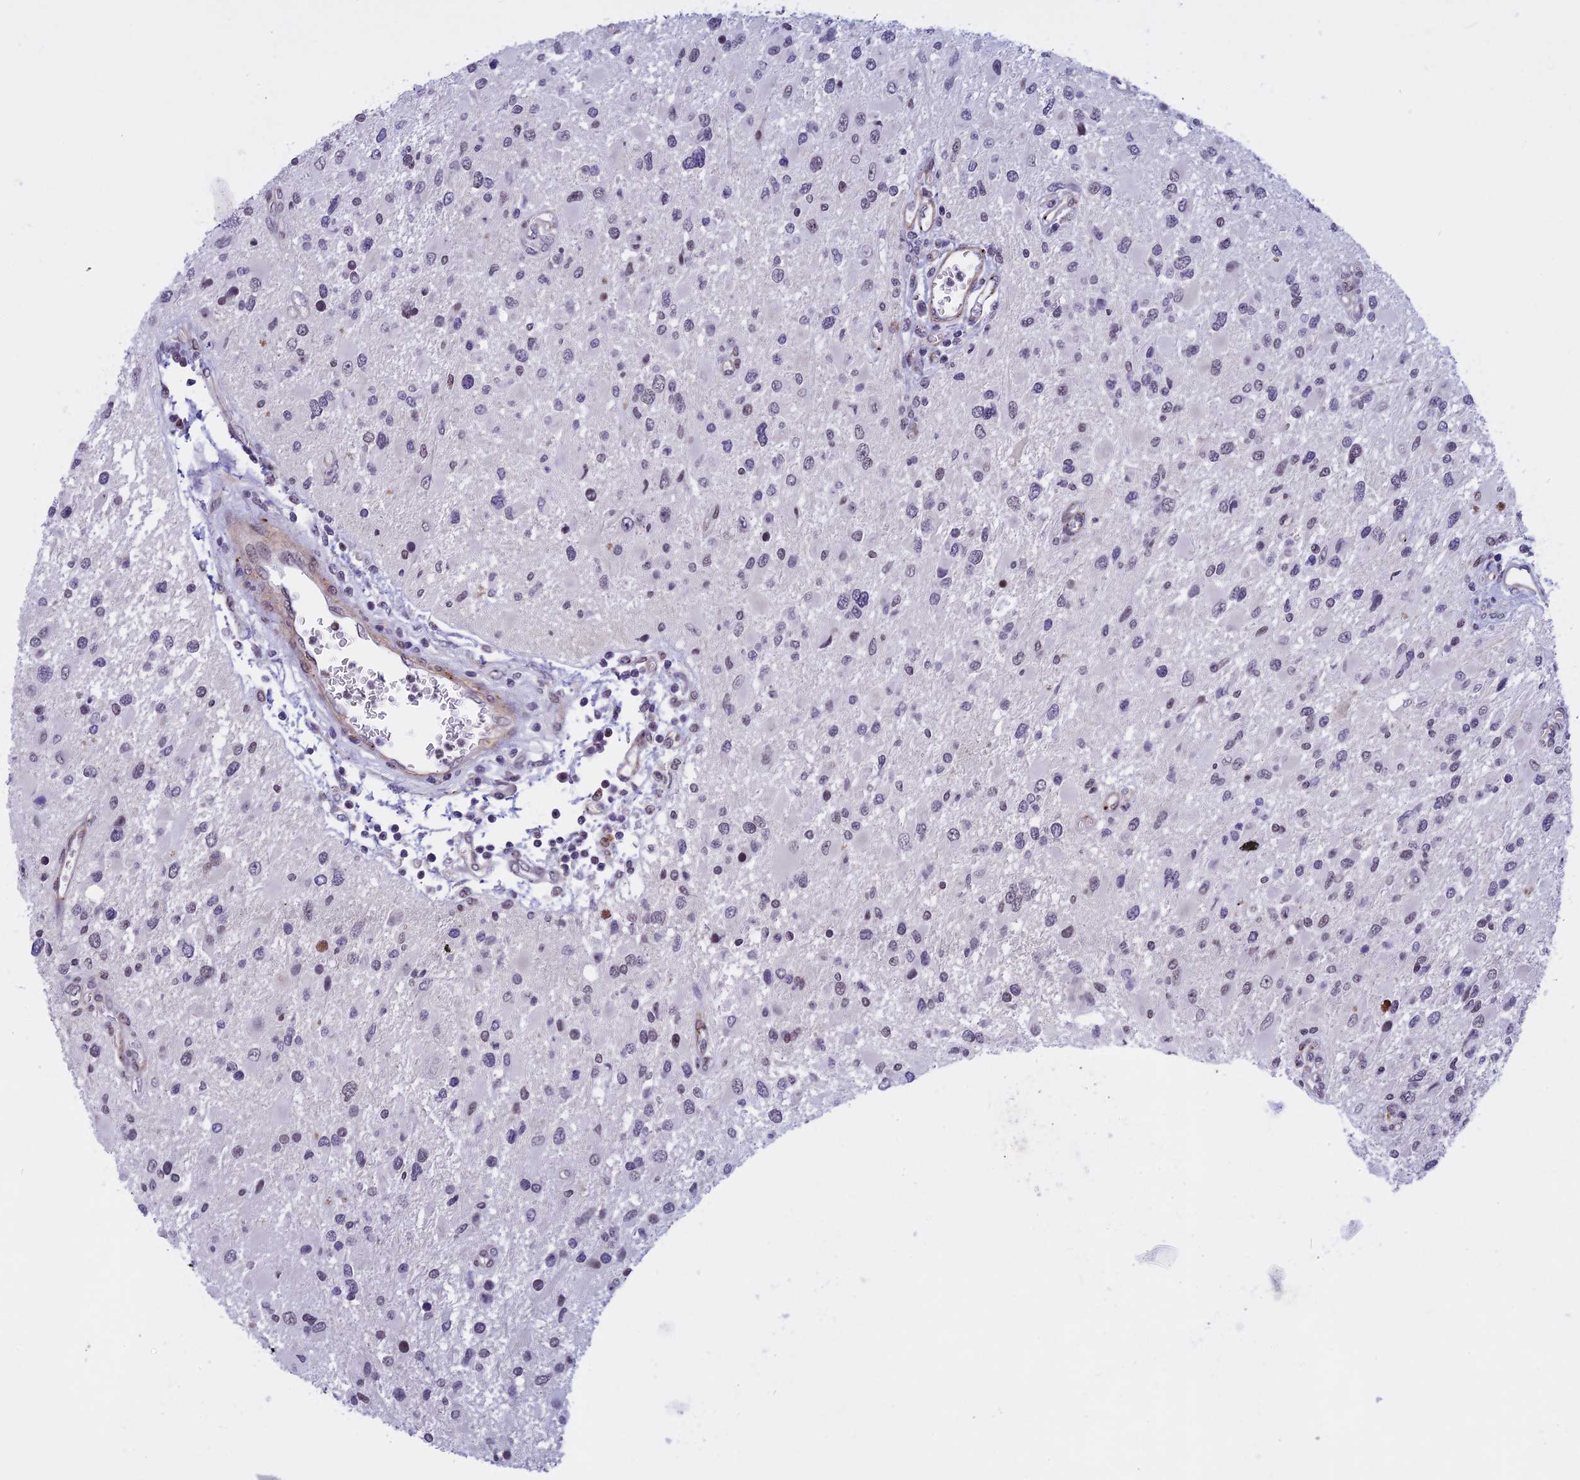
{"staining": {"intensity": "weak", "quantity": "<25%", "location": "nuclear"}, "tissue": "glioma", "cell_type": "Tumor cells", "image_type": "cancer", "snomed": [{"axis": "morphology", "description": "Glioma, malignant, High grade"}, {"axis": "topography", "description": "Brain"}], "caption": "IHC of malignant high-grade glioma shows no expression in tumor cells. (DAB (3,3'-diaminobenzidine) immunohistochemistry with hematoxylin counter stain).", "gene": "NIPBL", "patient": {"sex": "male", "age": 53}}